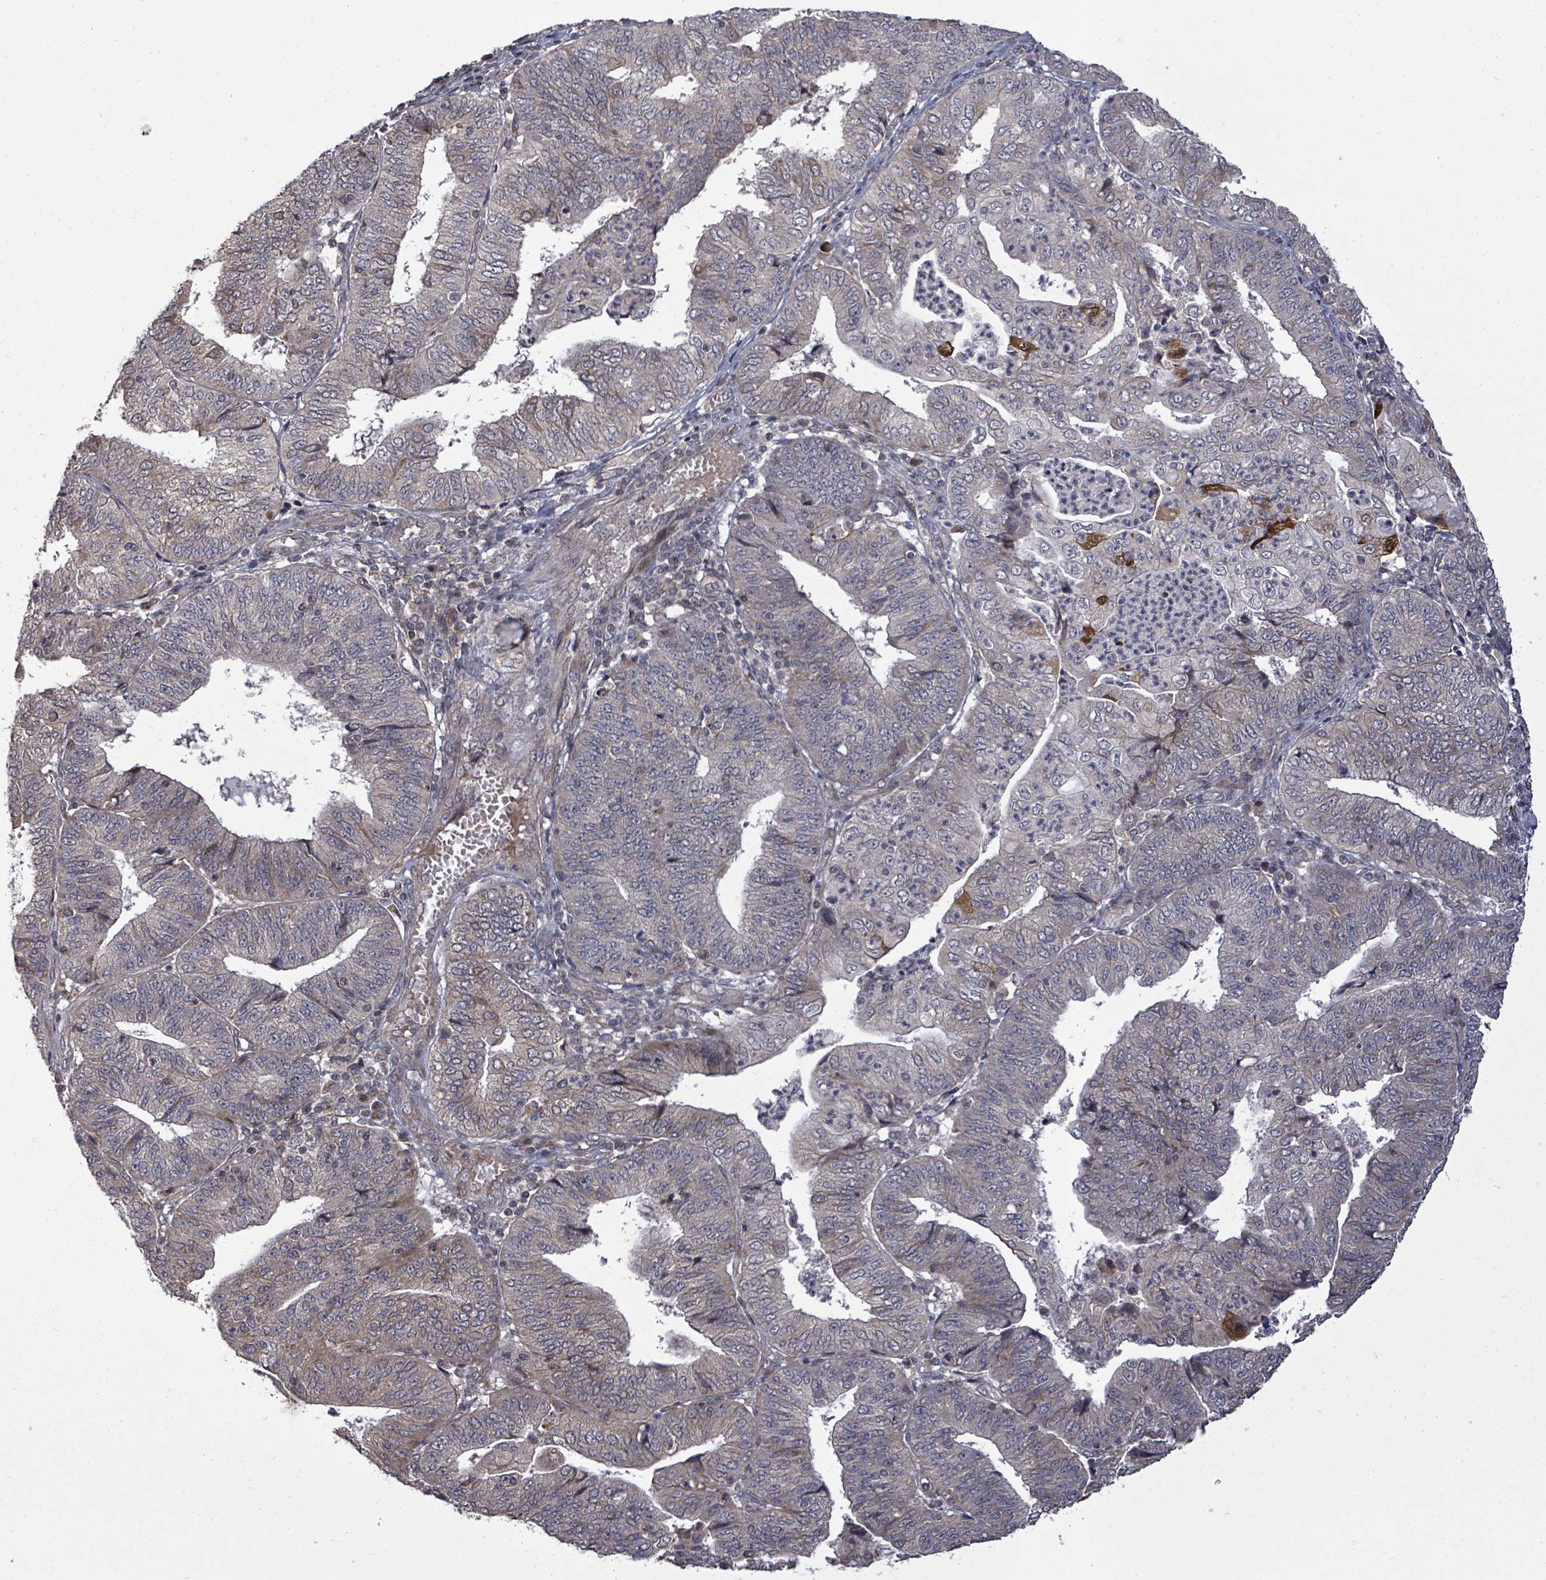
{"staining": {"intensity": "moderate", "quantity": "<25%", "location": "cytoplasmic/membranous"}, "tissue": "endometrial cancer", "cell_type": "Tumor cells", "image_type": "cancer", "snomed": [{"axis": "morphology", "description": "Adenocarcinoma, NOS"}, {"axis": "topography", "description": "Endometrium"}], "caption": "A photomicrograph of human adenocarcinoma (endometrial) stained for a protein exhibits moderate cytoplasmic/membranous brown staining in tumor cells. The protein of interest is stained brown, and the nuclei are stained in blue (DAB (3,3'-diaminobenzidine) IHC with brightfield microscopy, high magnification).", "gene": "KRTAP27-1", "patient": {"sex": "female", "age": 56}}